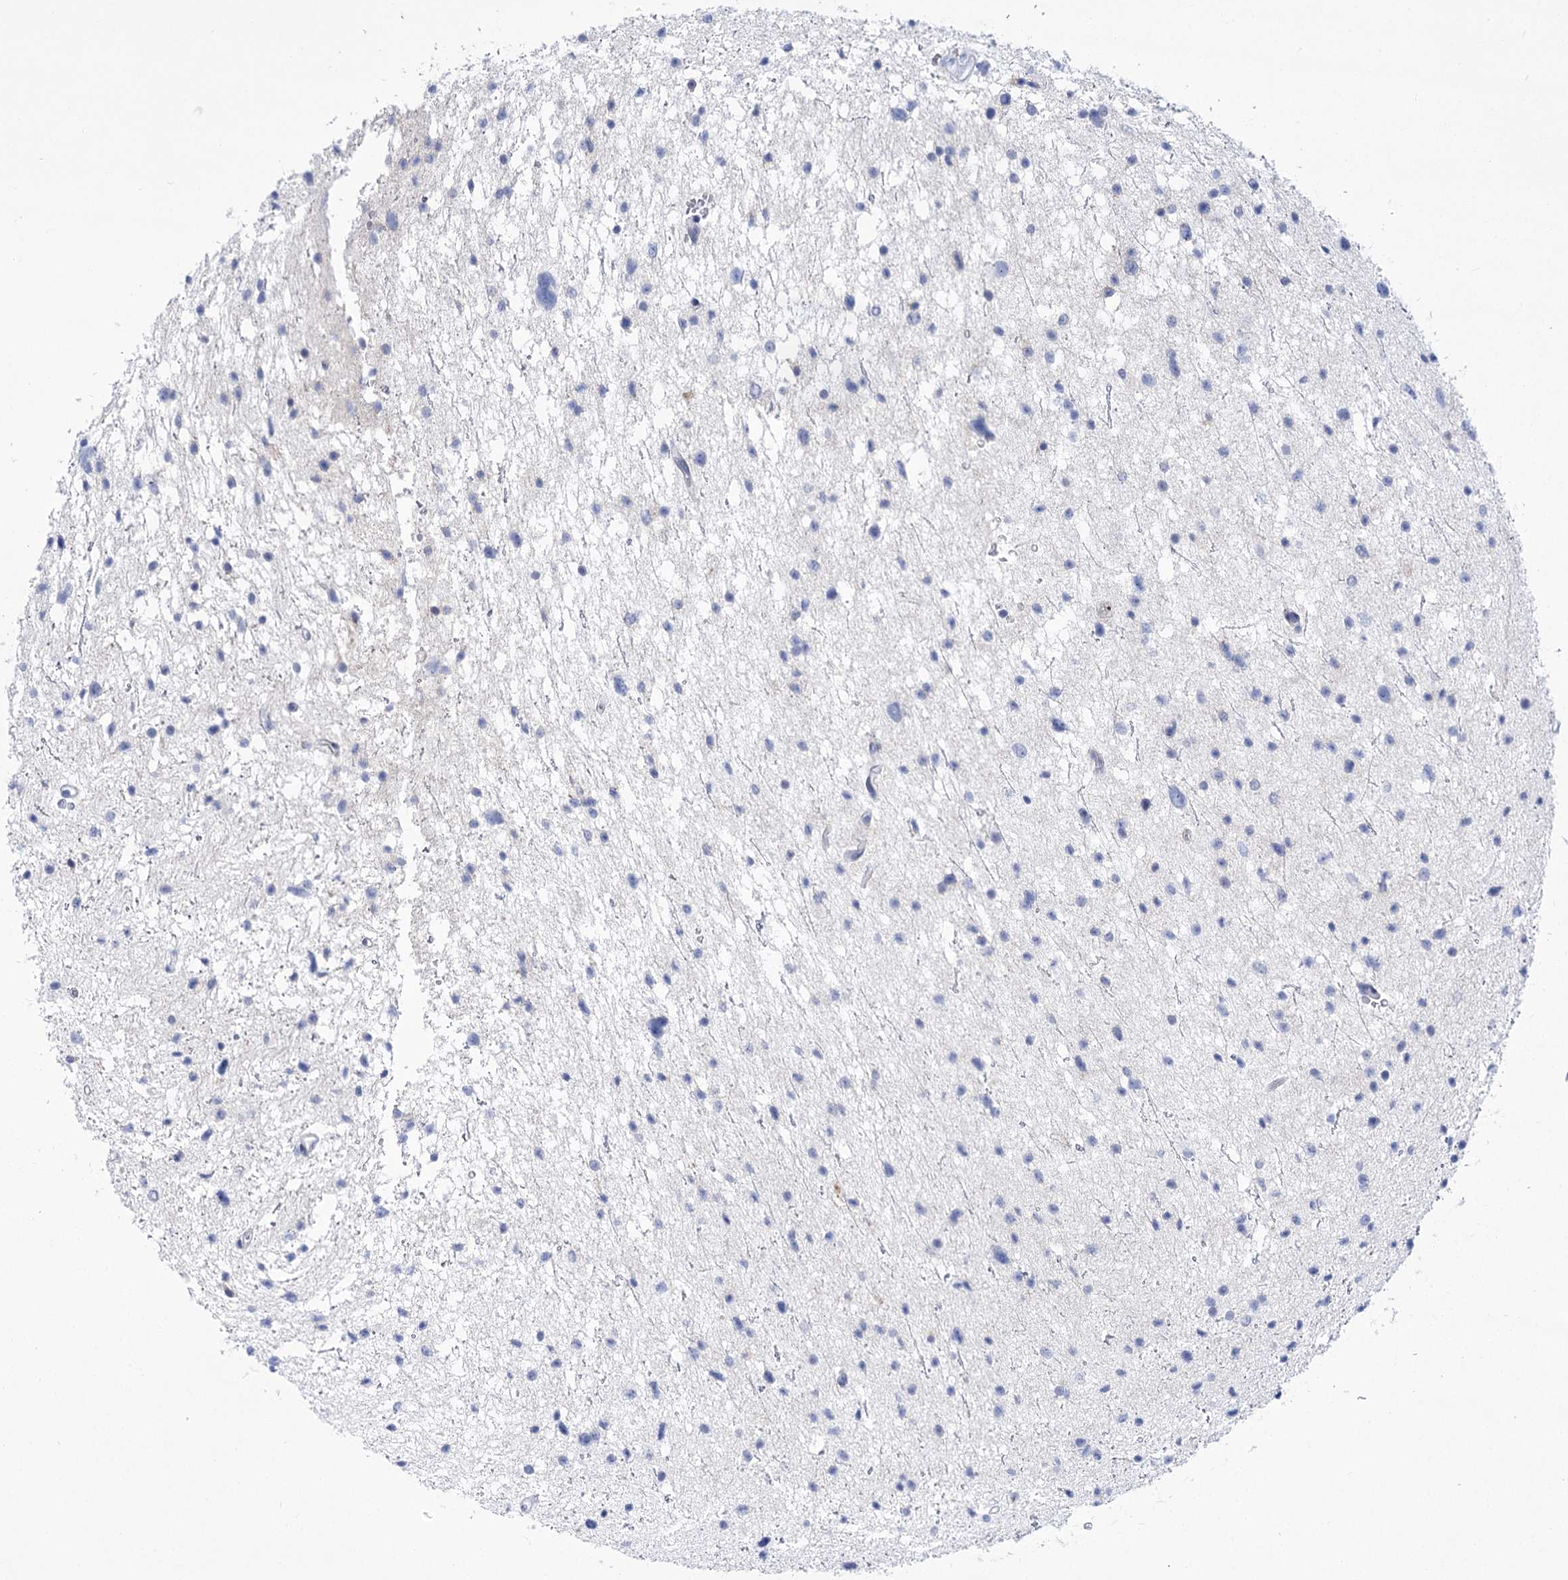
{"staining": {"intensity": "negative", "quantity": "none", "location": "none"}, "tissue": "glioma", "cell_type": "Tumor cells", "image_type": "cancer", "snomed": [{"axis": "morphology", "description": "Glioma, malignant, Low grade"}, {"axis": "topography", "description": "Brain"}], "caption": "Immunohistochemistry (IHC) of human glioma shows no staining in tumor cells.", "gene": "HORMAD1", "patient": {"sex": "female", "age": 37}}